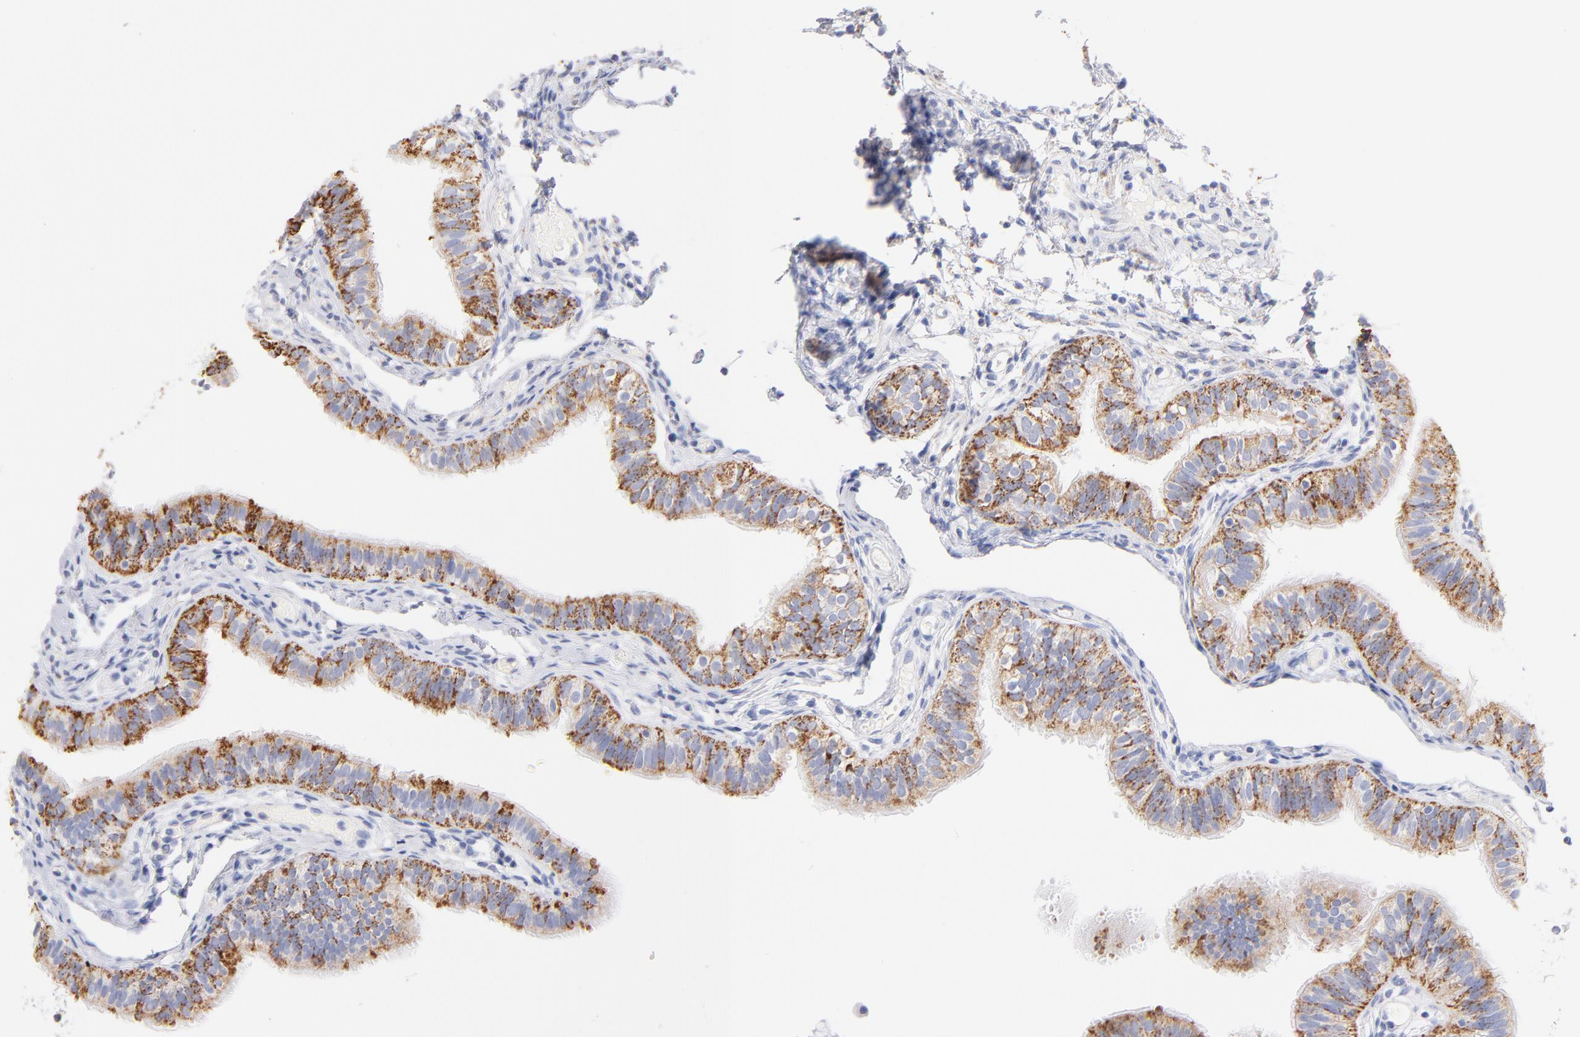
{"staining": {"intensity": "strong", "quantity": ">75%", "location": "cytoplasmic/membranous"}, "tissue": "fallopian tube", "cell_type": "Glandular cells", "image_type": "normal", "snomed": [{"axis": "morphology", "description": "Normal tissue, NOS"}, {"axis": "morphology", "description": "Dermoid, NOS"}, {"axis": "topography", "description": "Fallopian tube"}], "caption": "A brown stain highlights strong cytoplasmic/membranous expression of a protein in glandular cells of normal fallopian tube.", "gene": "AIFM1", "patient": {"sex": "female", "age": 33}}